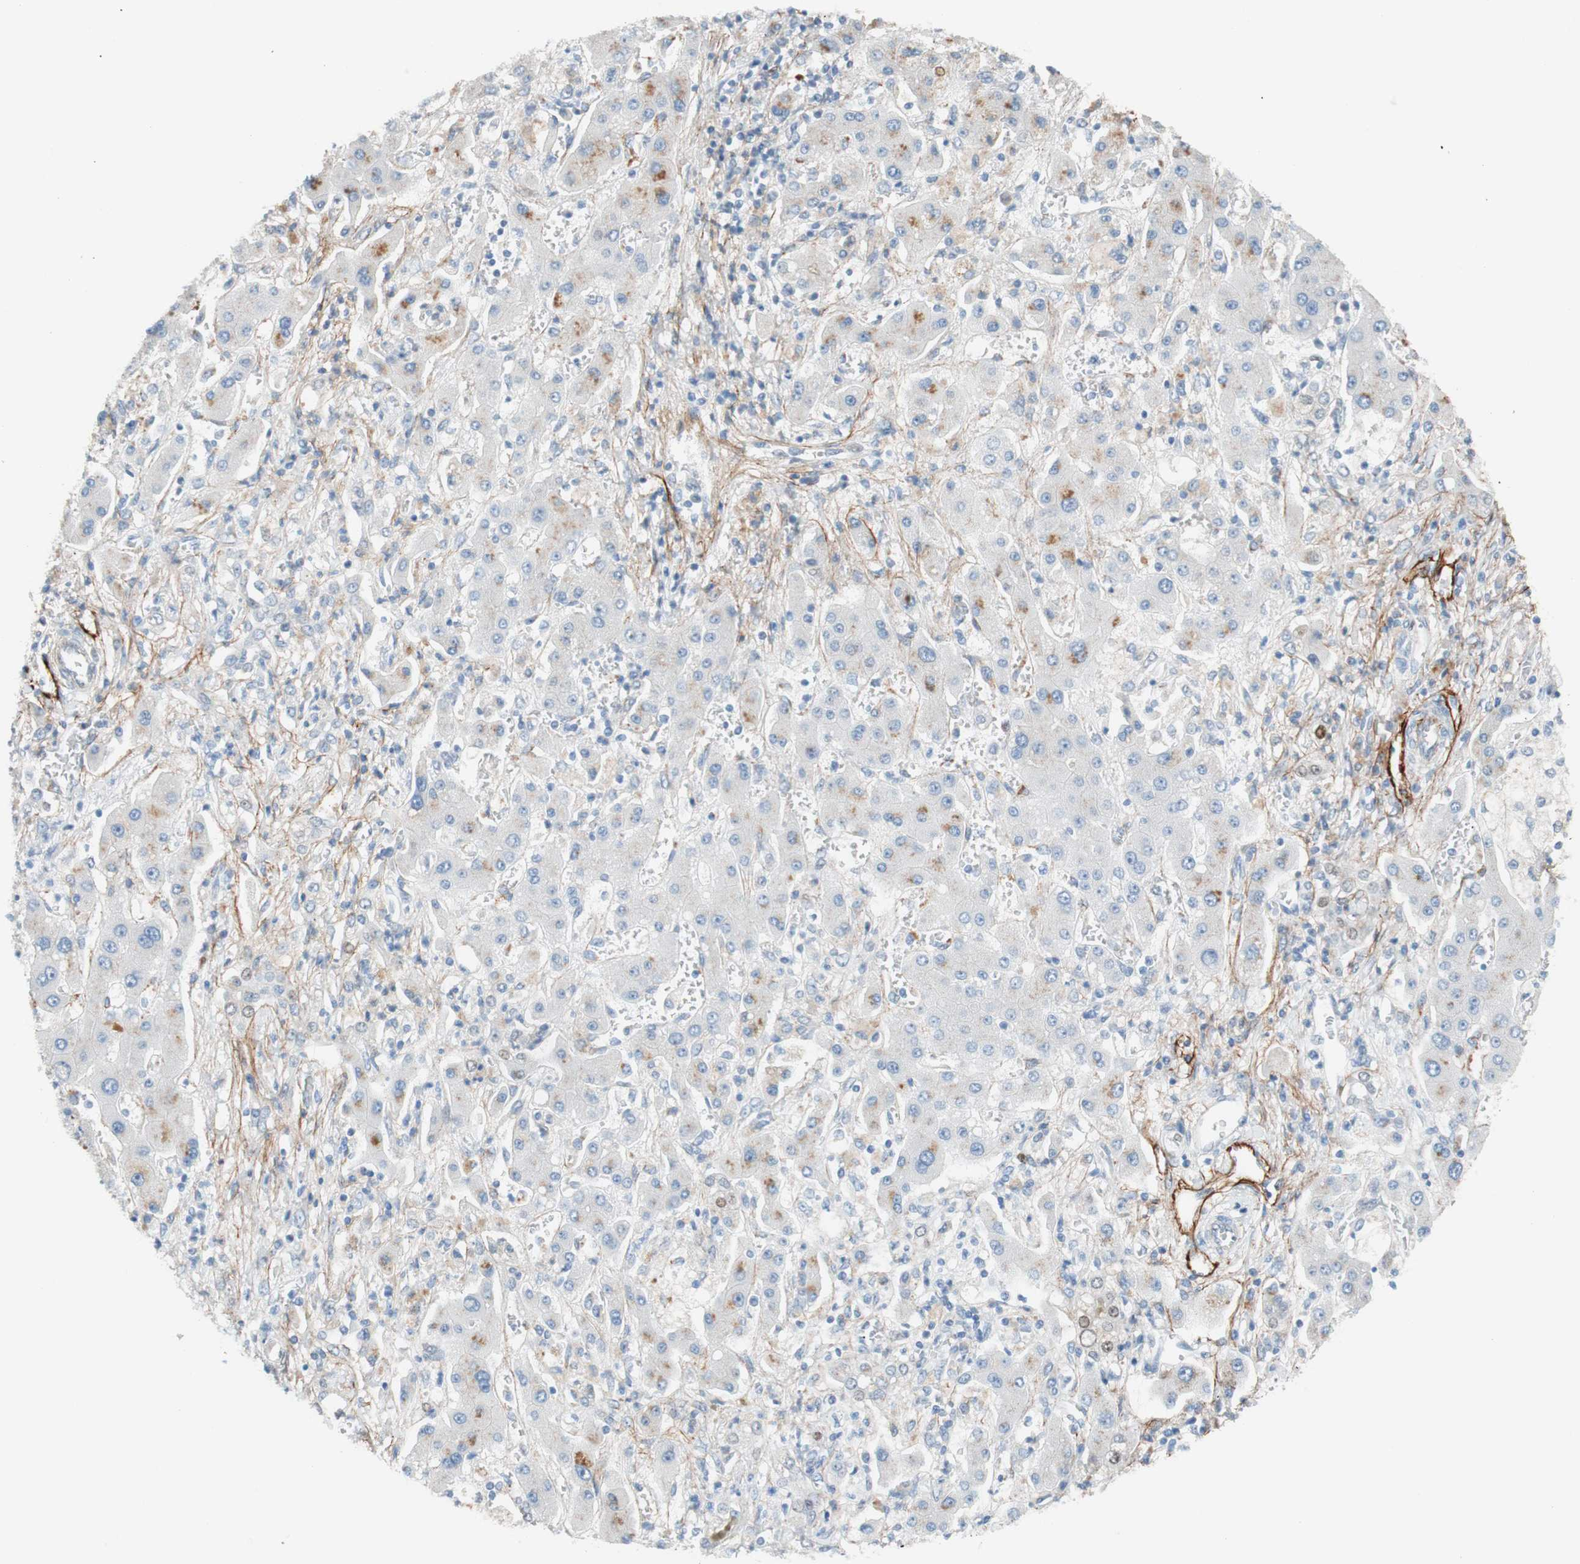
{"staining": {"intensity": "moderate", "quantity": "25%-75%", "location": "cytoplasmic/membranous"}, "tissue": "liver cancer", "cell_type": "Tumor cells", "image_type": "cancer", "snomed": [{"axis": "morphology", "description": "Cholangiocarcinoma"}, {"axis": "topography", "description": "Liver"}], "caption": "Immunohistochemistry histopathology image of neoplastic tissue: liver cholangiocarcinoma stained using immunohistochemistry exhibits medium levels of moderate protein expression localized specifically in the cytoplasmic/membranous of tumor cells, appearing as a cytoplasmic/membranous brown color.", "gene": "FOSL1", "patient": {"sex": "male", "age": 50}}